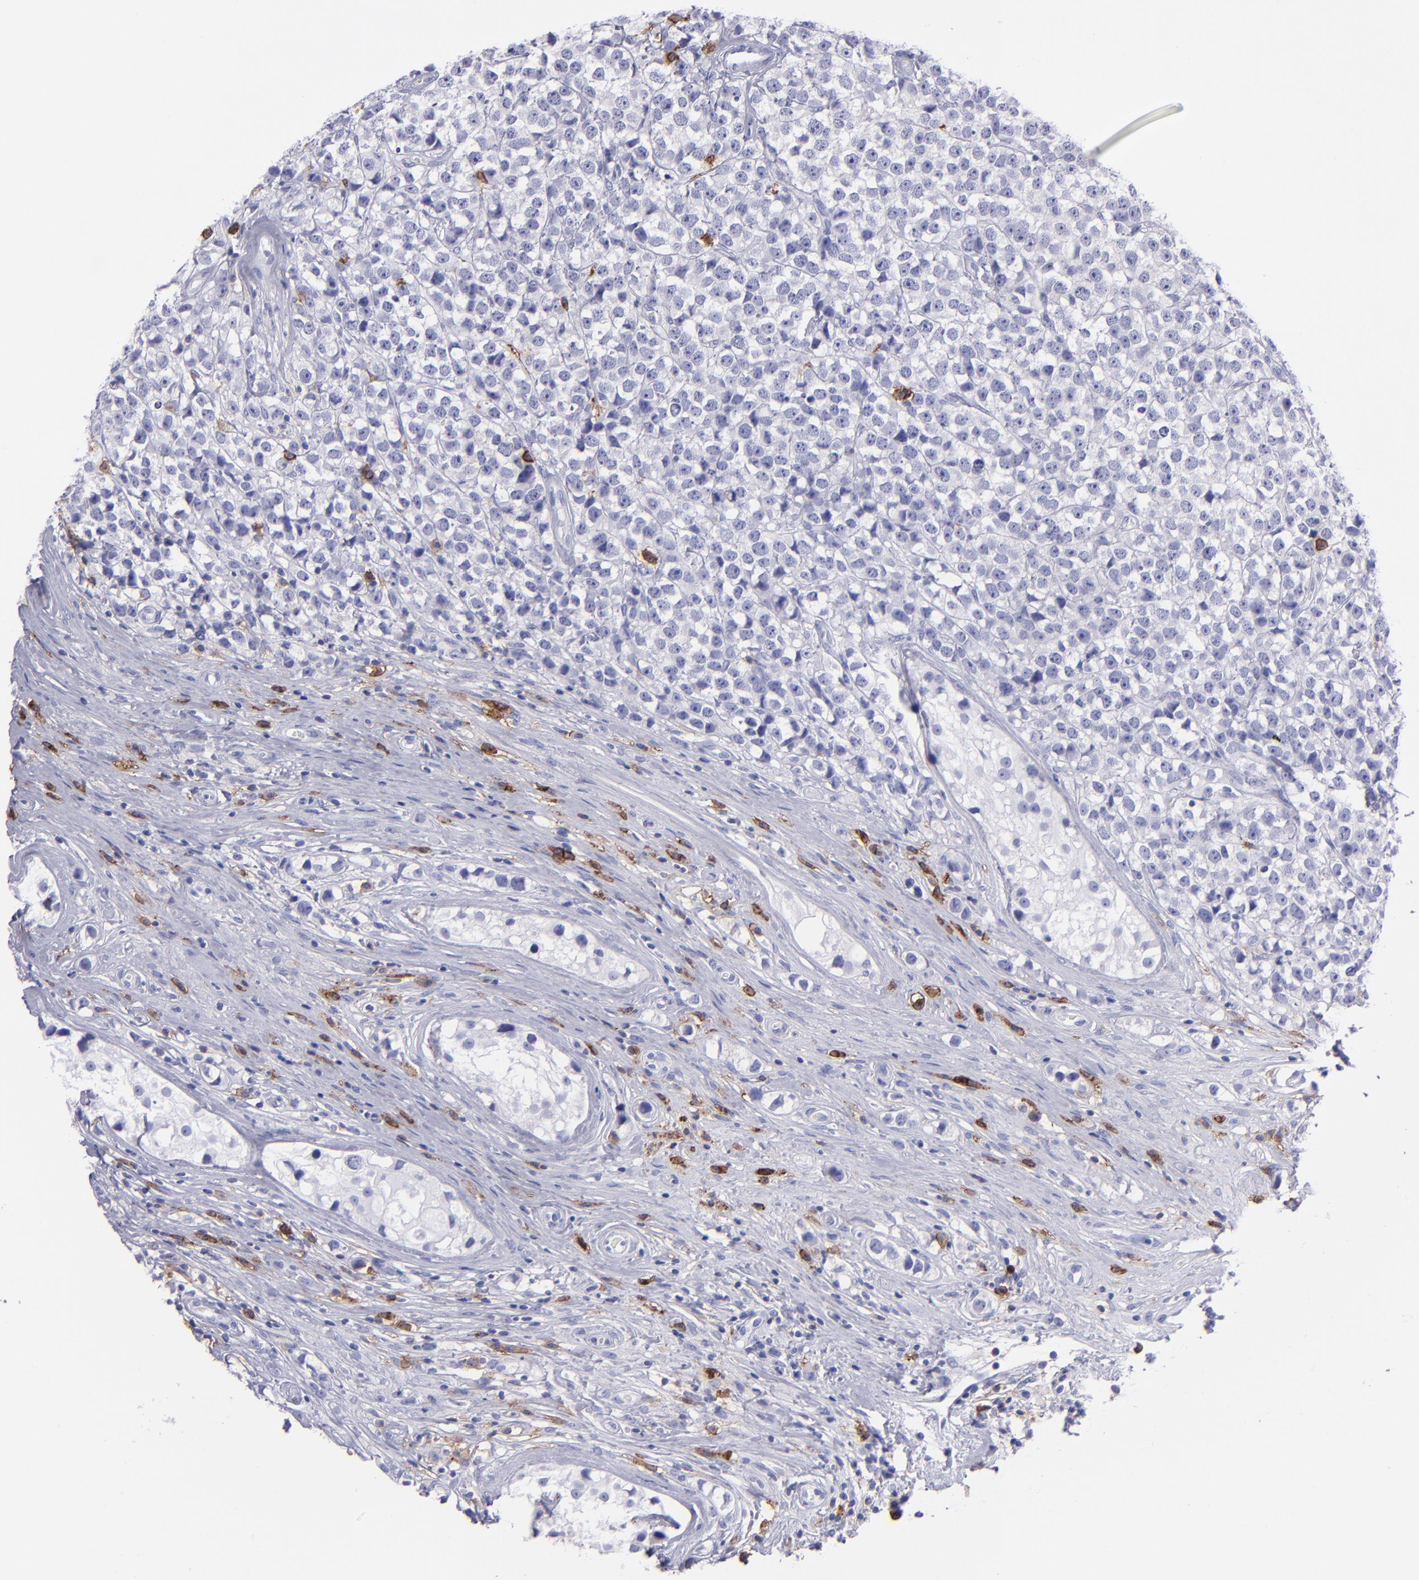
{"staining": {"intensity": "negative", "quantity": "none", "location": "none"}, "tissue": "testis cancer", "cell_type": "Tumor cells", "image_type": "cancer", "snomed": [{"axis": "morphology", "description": "Seminoma, NOS"}, {"axis": "topography", "description": "Testis"}], "caption": "High magnification brightfield microscopy of testis seminoma stained with DAB (3,3'-diaminobenzidine) (brown) and counterstained with hematoxylin (blue): tumor cells show no significant expression. The staining was performed using DAB (3,3'-diaminobenzidine) to visualize the protein expression in brown, while the nuclei were stained in blue with hematoxylin (Magnification: 20x).", "gene": "CD38", "patient": {"sex": "male", "age": 25}}